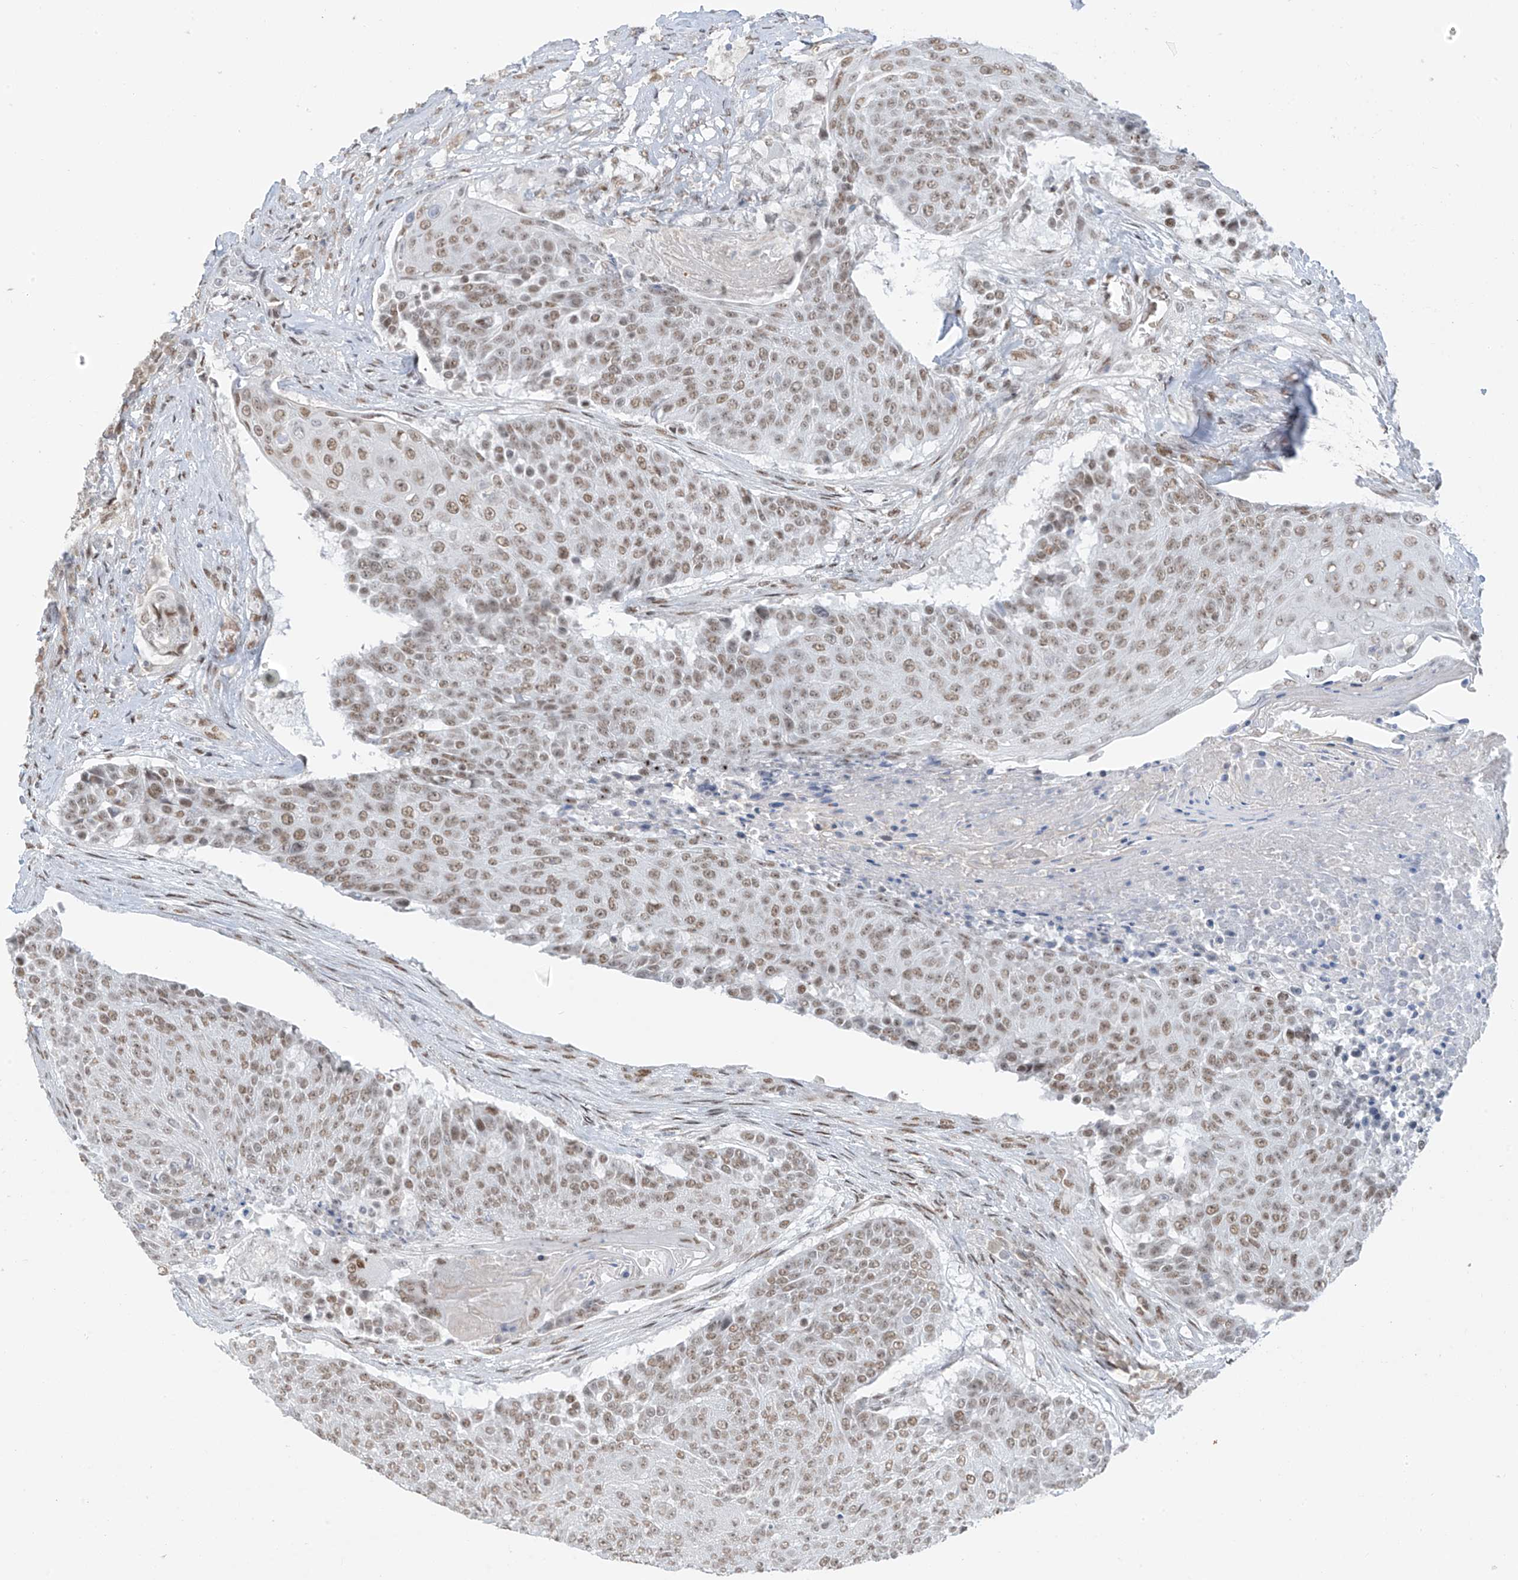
{"staining": {"intensity": "moderate", "quantity": ">75%", "location": "nuclear"}, "tissue": "urothelial cancer", "cell_type": "Tumor cells", "image_type": "cancer", "snomed": [{"axis": "morphology", "description": "Urothelial carcinoma, High grade"}, {"axis": "topography", "description": "Urinary bladder"}], "caption": "High-grade urothelial carcinoma stained with a brown dye exhibits moderate nuclear positive expression in about >75% of tumor cells.", "gene": "MCM9", "patient": {"sex": "female", "age": 63}}